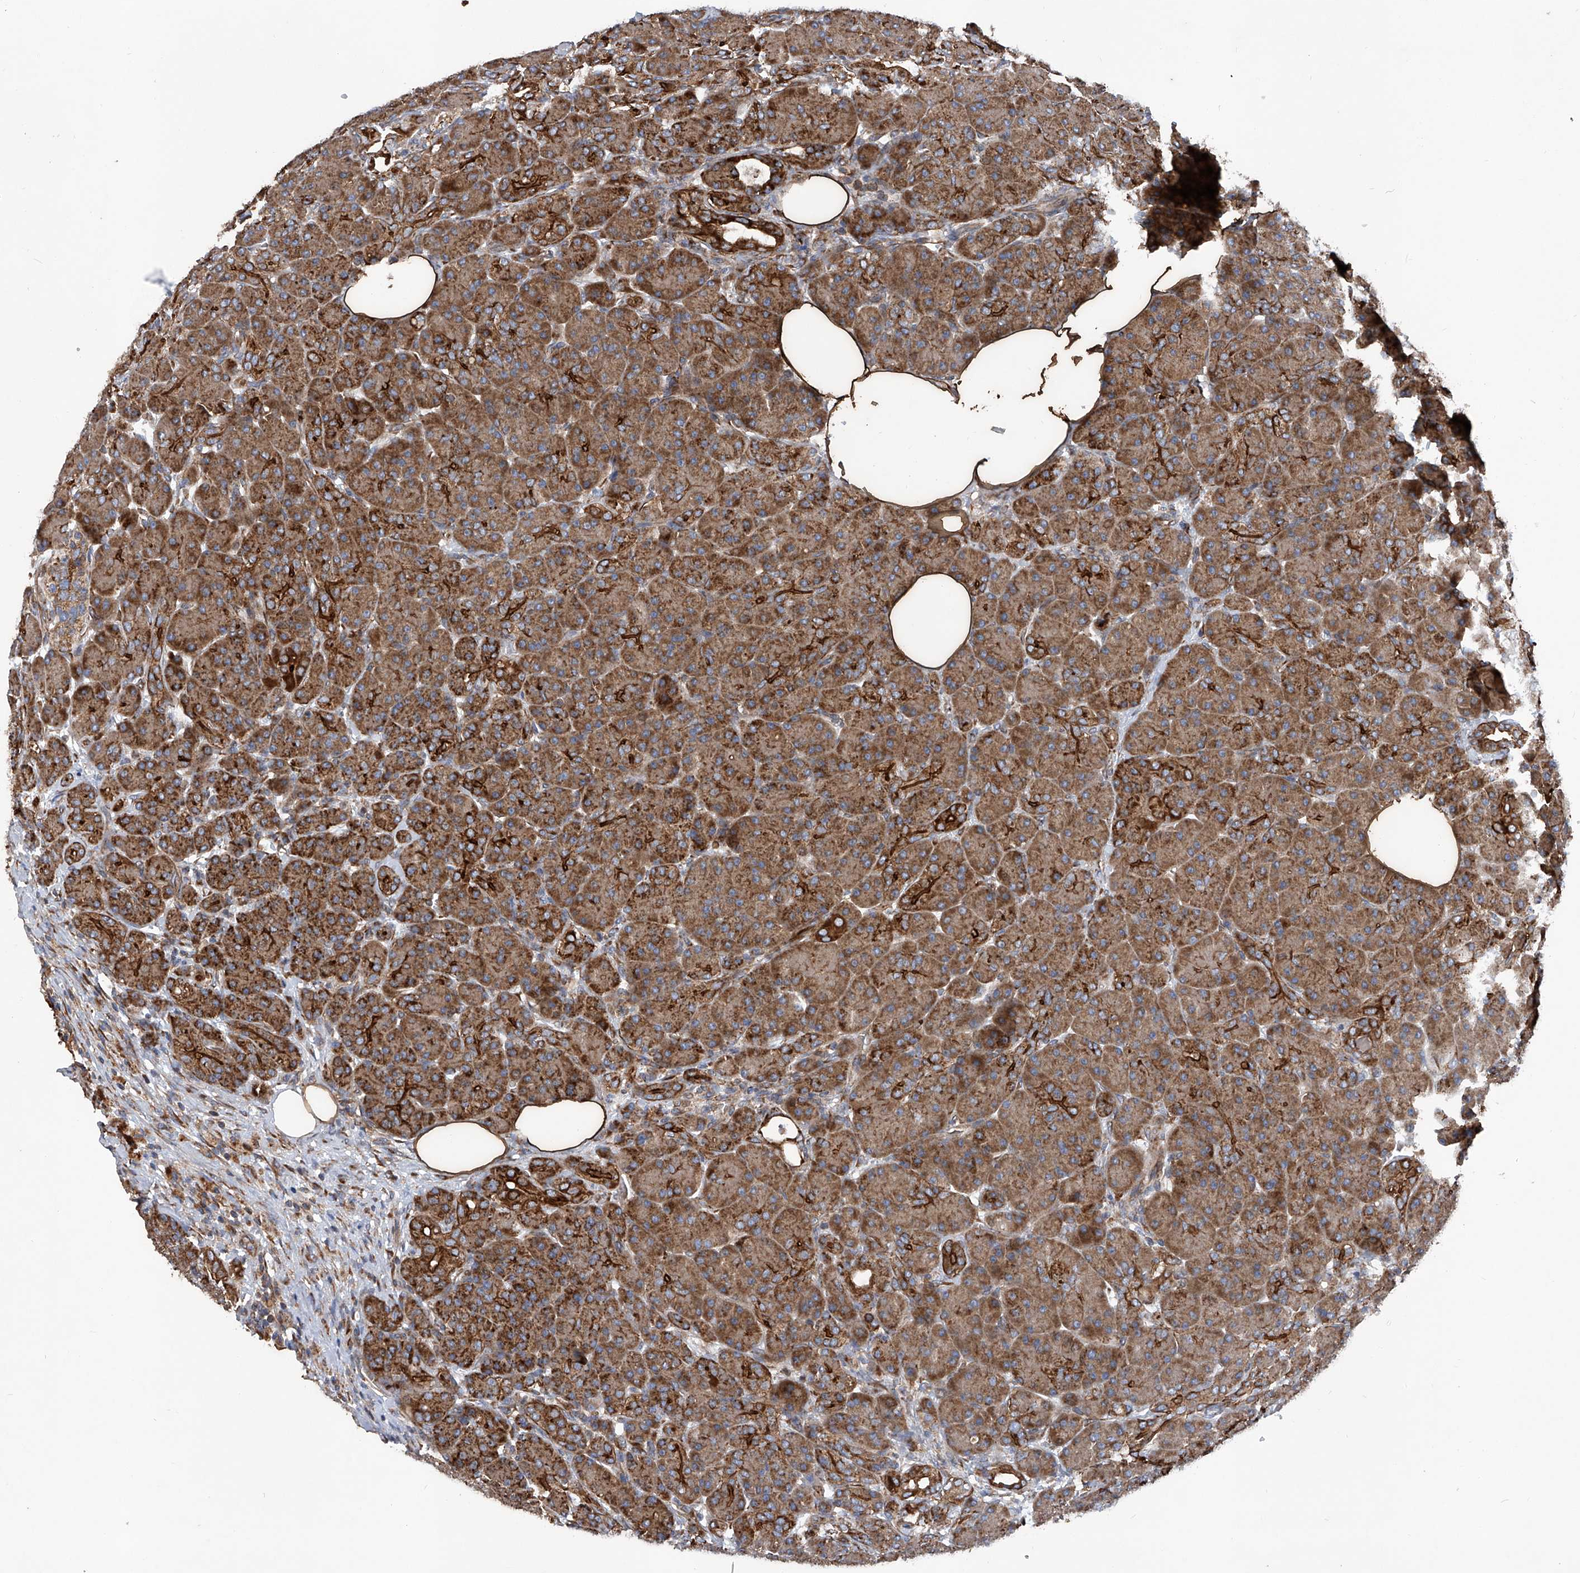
{"staining": {"intensity": "strong", "quantity": ">75%", "location": "cytoplasmic/membranous"}, "tissue": "pancreas", "cell_type": "Exocrine glandular cells", "image_type": "normal", "snomed": [{"axis": "morphology", "description": "Normal tissue, NOS"}, {"axis": "topography", "description": "Pancreas"}], "caption": "Immunohistochemistry (IHC) (DAB) staining of benign pancreas displays strong cytoplasmic/membranous protein expression in about >75% of exocrine glandular cells.", "gene": "ASCC3", "patient": {"sex": "male", "age": 63}}